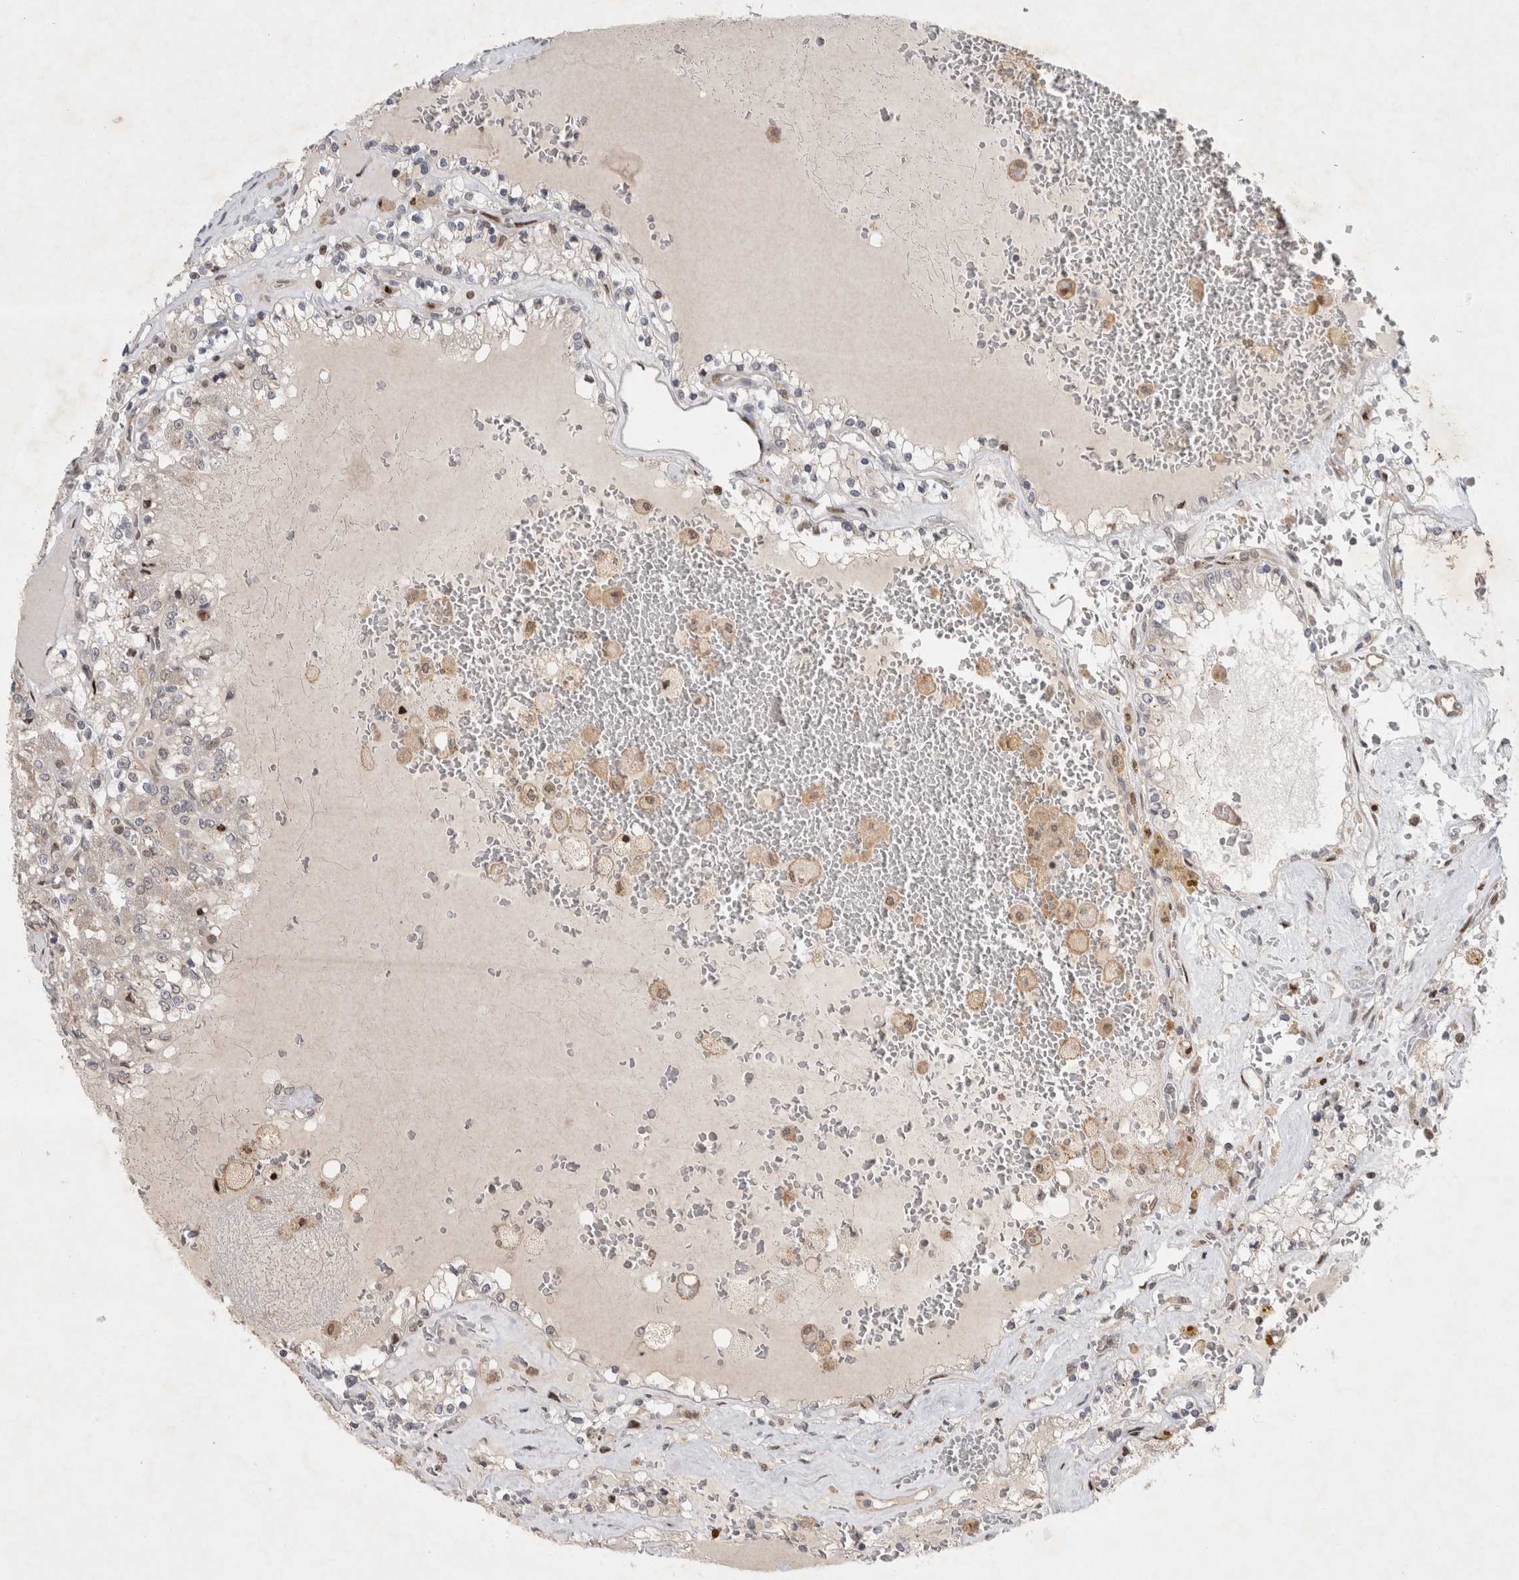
{"staining": {"intensity": "negative", "quantity": "none", "location": "none"}, "tissue": "renal cancer", "cell_type": "Tumor cells", "image_type": "cancer", "snomed": [{"axis": "morphology", "description": "Adenocarcinoma, NOS"}, {"axis": "topography", "description": "Kidney"}], "caption": "Immunohistochemistry (IHC) image of human renal adenocarcinoma stained for a protein (brown), which demonstrates no expression in tumor cells.", "gene": "C8orf58", "patient": {"sex": "female", "age": 56}}